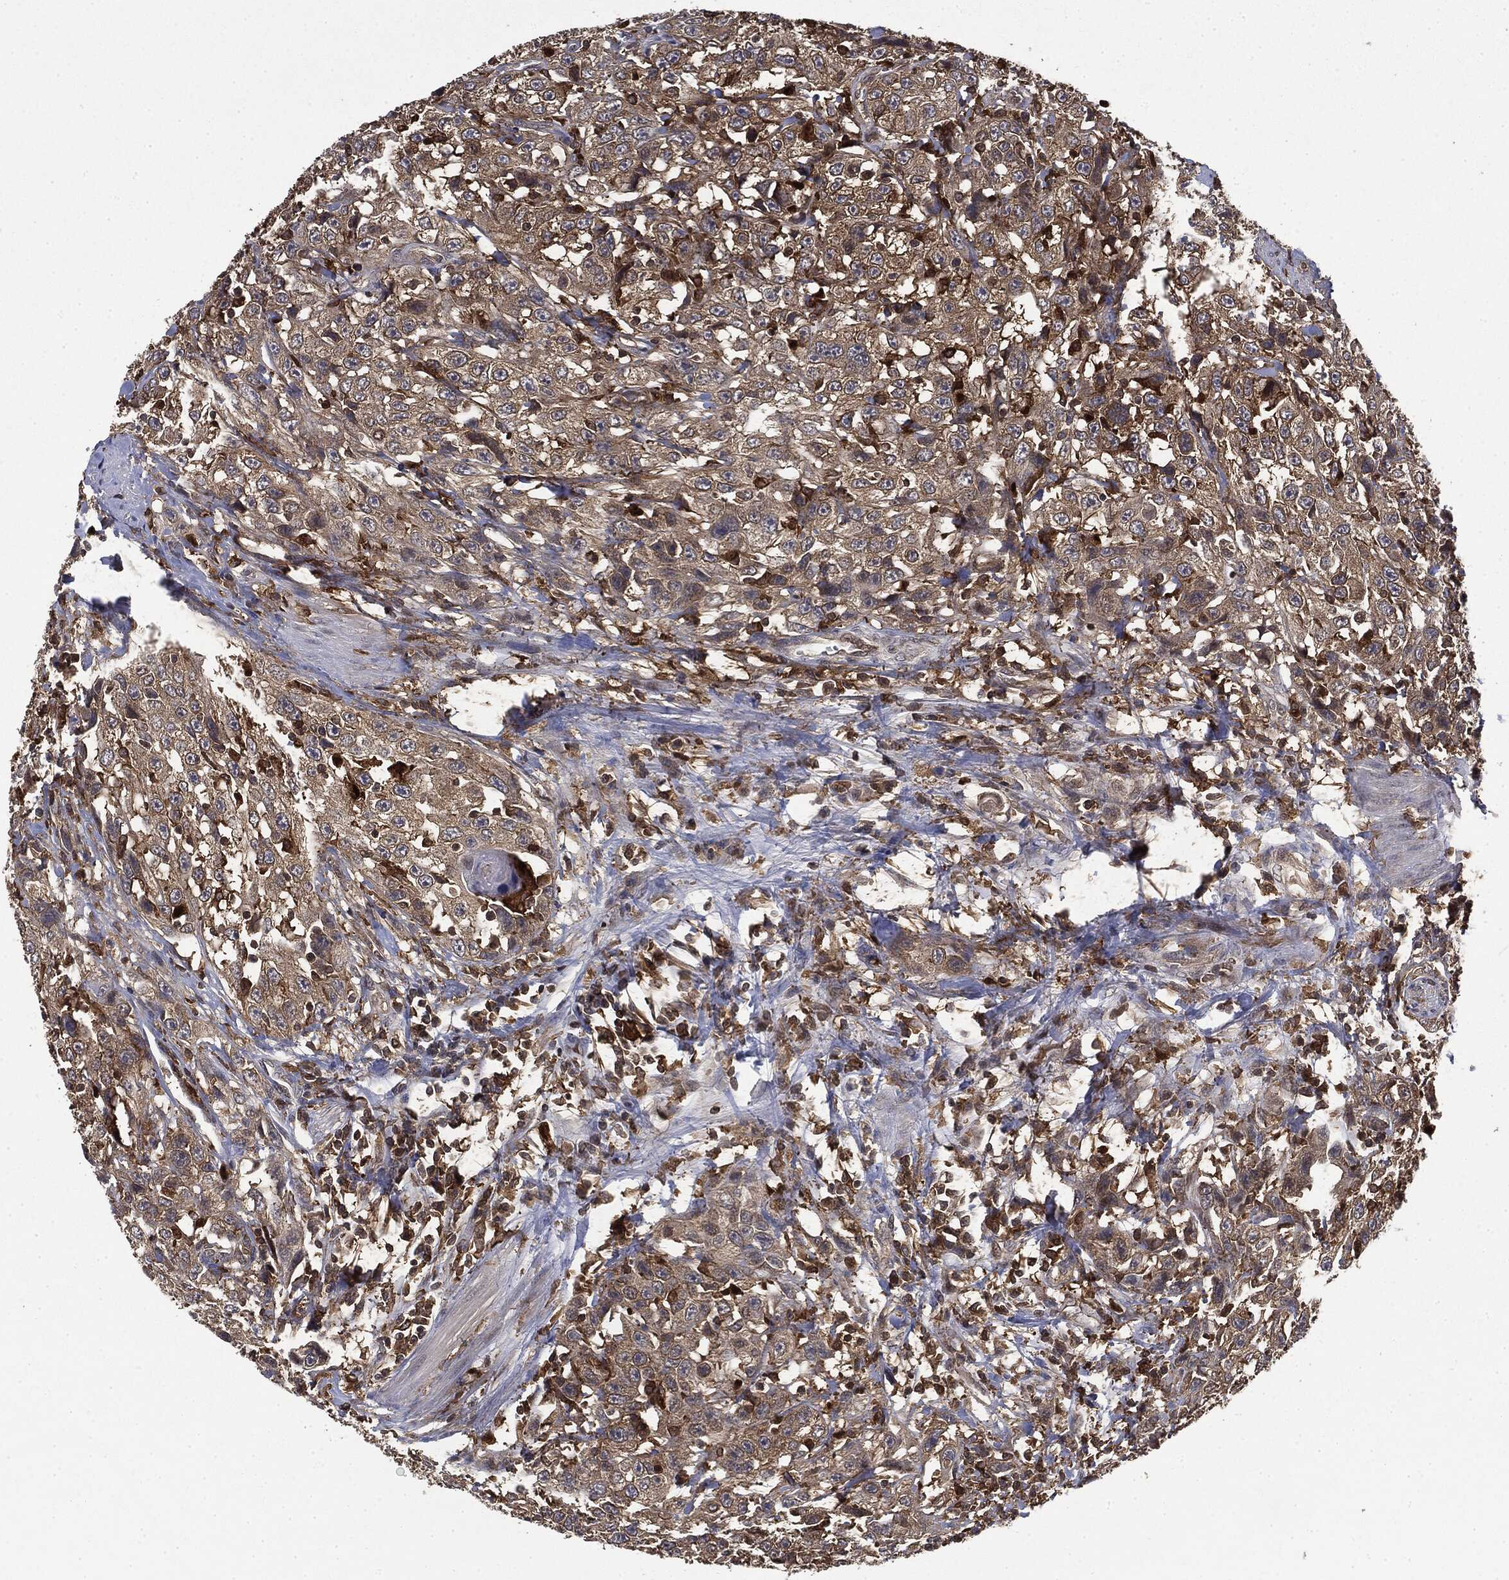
{"staining": {"intensity": "strong", "quantity": ">75%", "location": "cytoplasmic/membranous"}, "tissue": "urothelial cancer", "cell_type": "Tumor cells", "image_type": "cancer", "snomed": [{"axis": "morphology", "description": "Urothelial carcinoma, NOS"}, {"axis": "morphology", "description": "Urothelial carcinoma, High grade"}, {"axis": "topography", "description": "Urinary bladder"}], "caption": "A high amount of strong cytoplasmic/membranous positivity is seen in approximately >75% of tumor cells in urothelial cancer tissue.", "gene": "SNX5", "patient": {"sex": "female", "age": 73}}